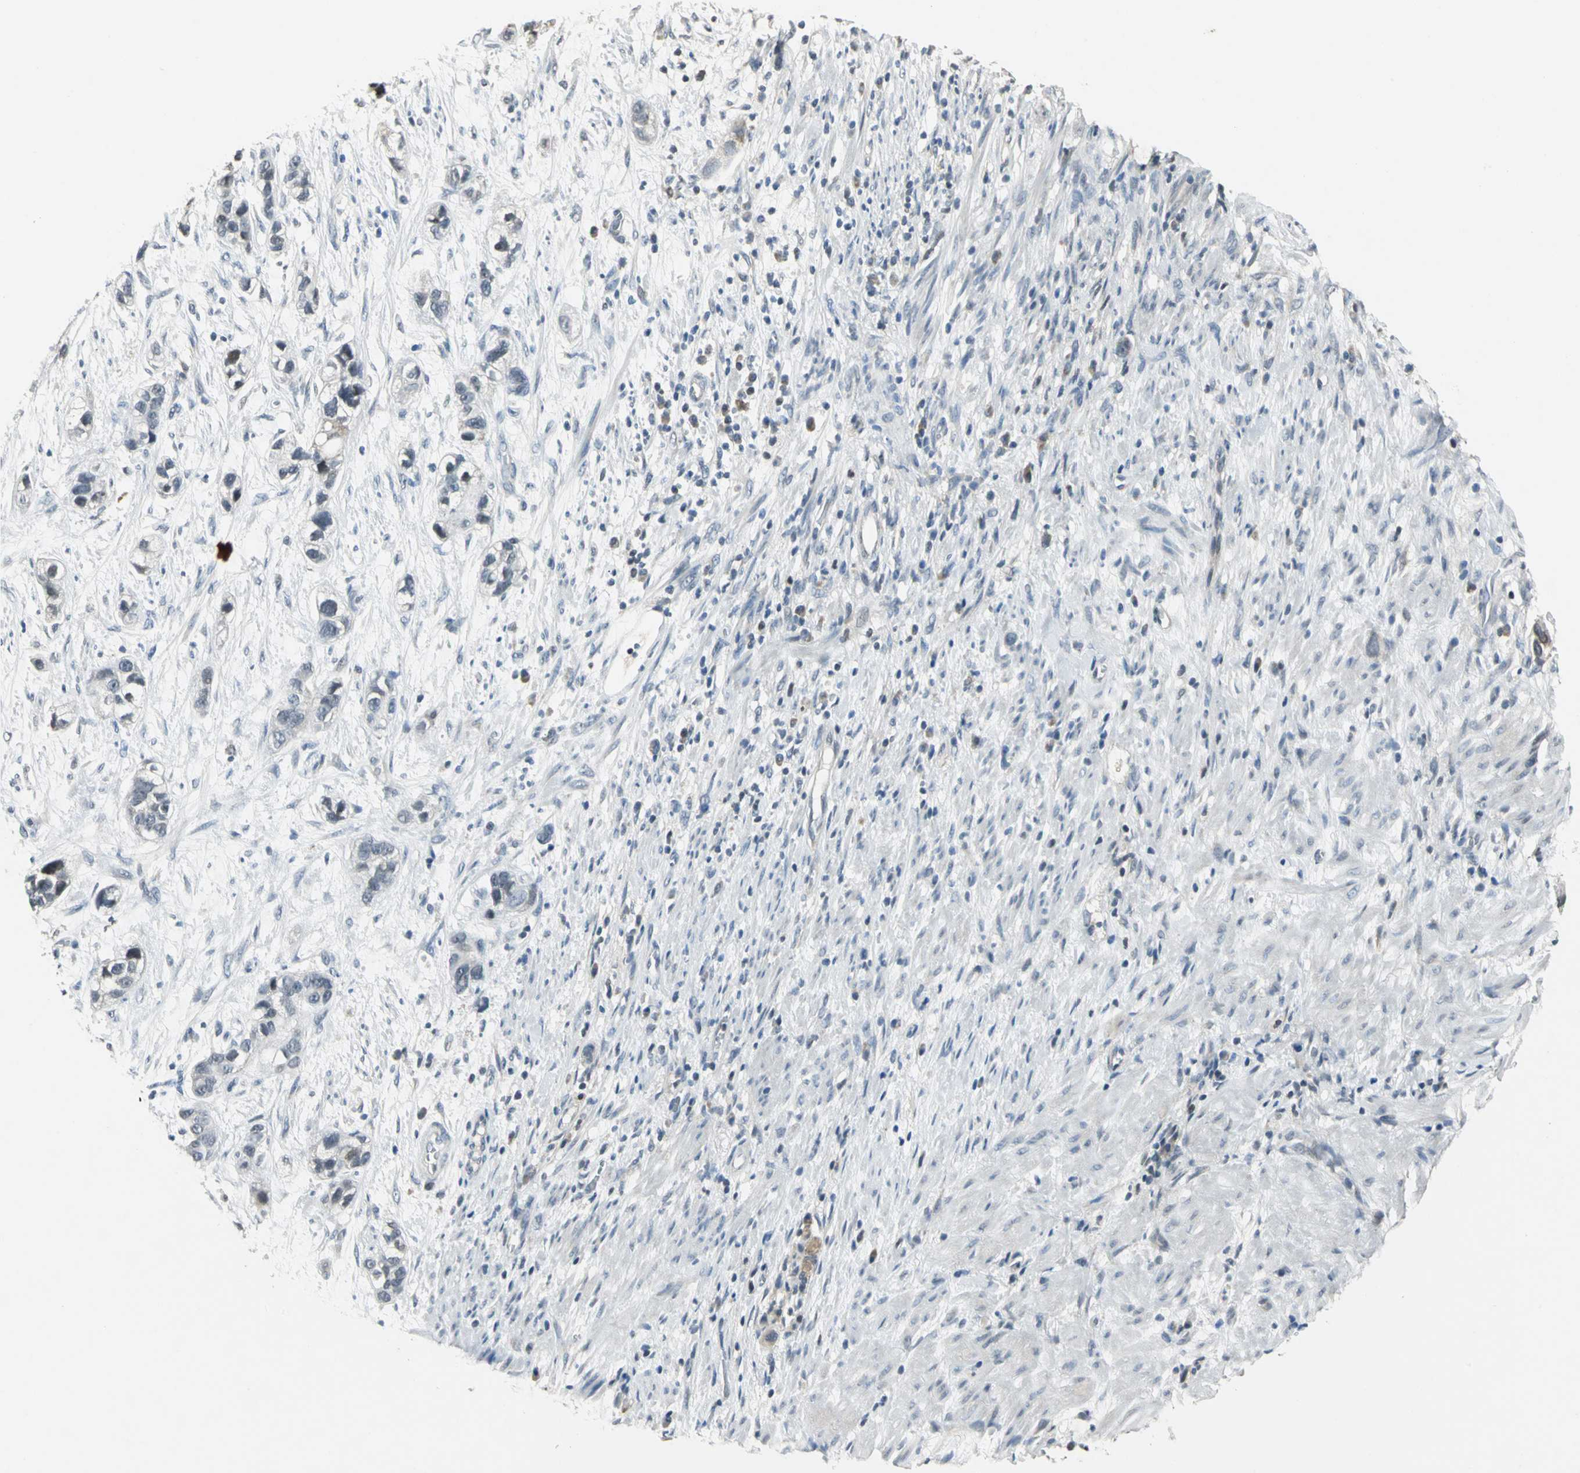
{"staining": {"intensity": "negative", "quantity": "none", "location": "none"}, "tissue": "stomach cancer", "cell_type": "Tumor cells", "image_type": "cancer", "snomed": [{"axis": "morphology", "description": "Adenocarcinoma, NOS"}, {"axis": "topography", "description": "Stomach, lower"}], "caption": "Image shows no significant protein positivity in tumor cells of stomach adenocarcinoma.", "gene": "JADE3", "patient": {"sex": "female", "age": 93}}